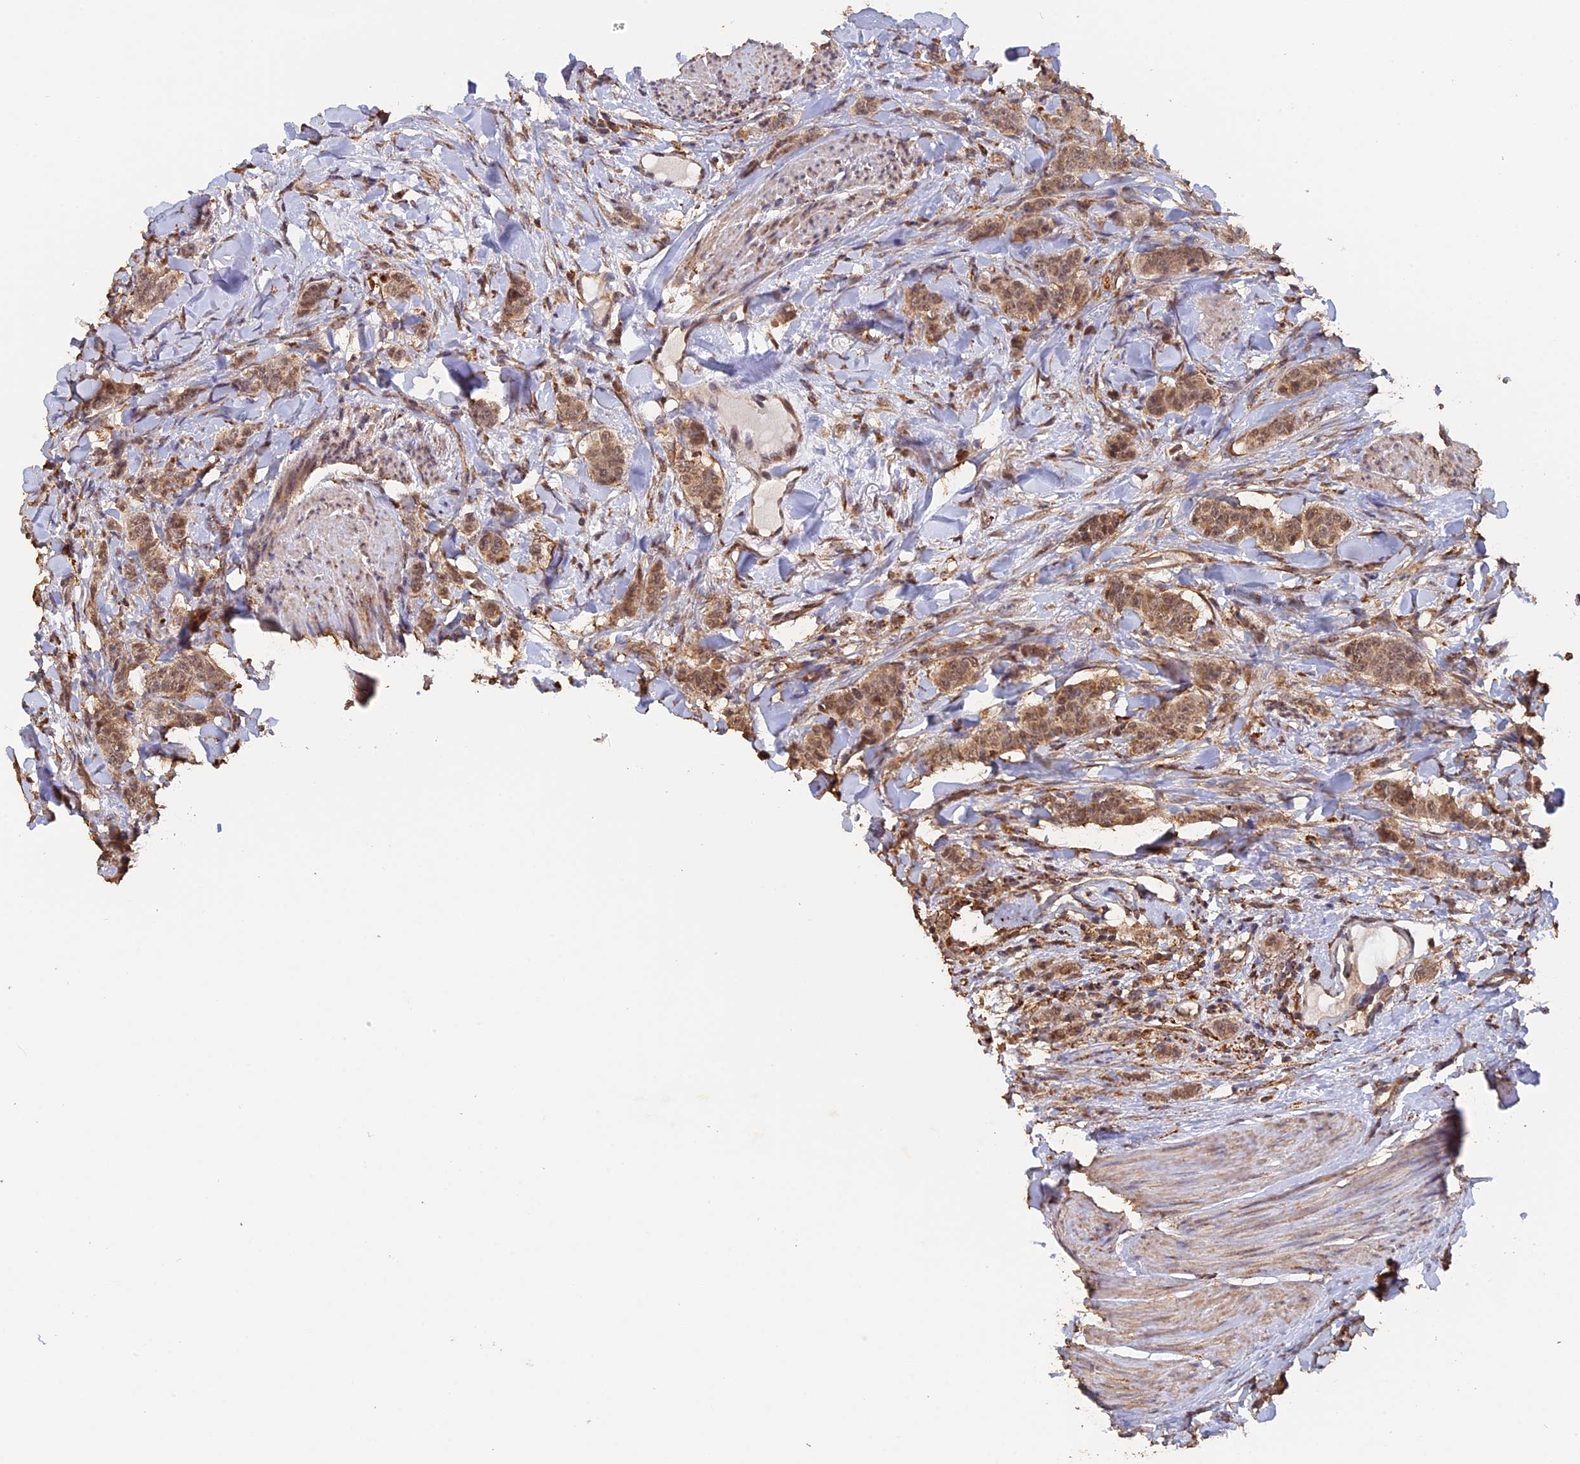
{"staining": {"intensity": "moderate", "quantity": ">75%", "location": "cytoplasmic/membranous,nuclear"}, "tissue": "breast cancer", "cell_type": "Tumor cells", "image_type": "cancer", "snomed": [{"axis": "morphology", "description": "Duct carcinoma"}, {"axis": "topography", "description": "Breast"}], "caption": "Breast cancer stained with DAB (3,3'-diaminobenzidine) IHC reveals medium levels of moderate cytoplasmic/membranous and nuclear expression in about >75% of tumor cells. (IHC, brightfield microscopy, high magnification).", "gene": "FAM210B", "patient": {"sex": "female", "age": 40}}